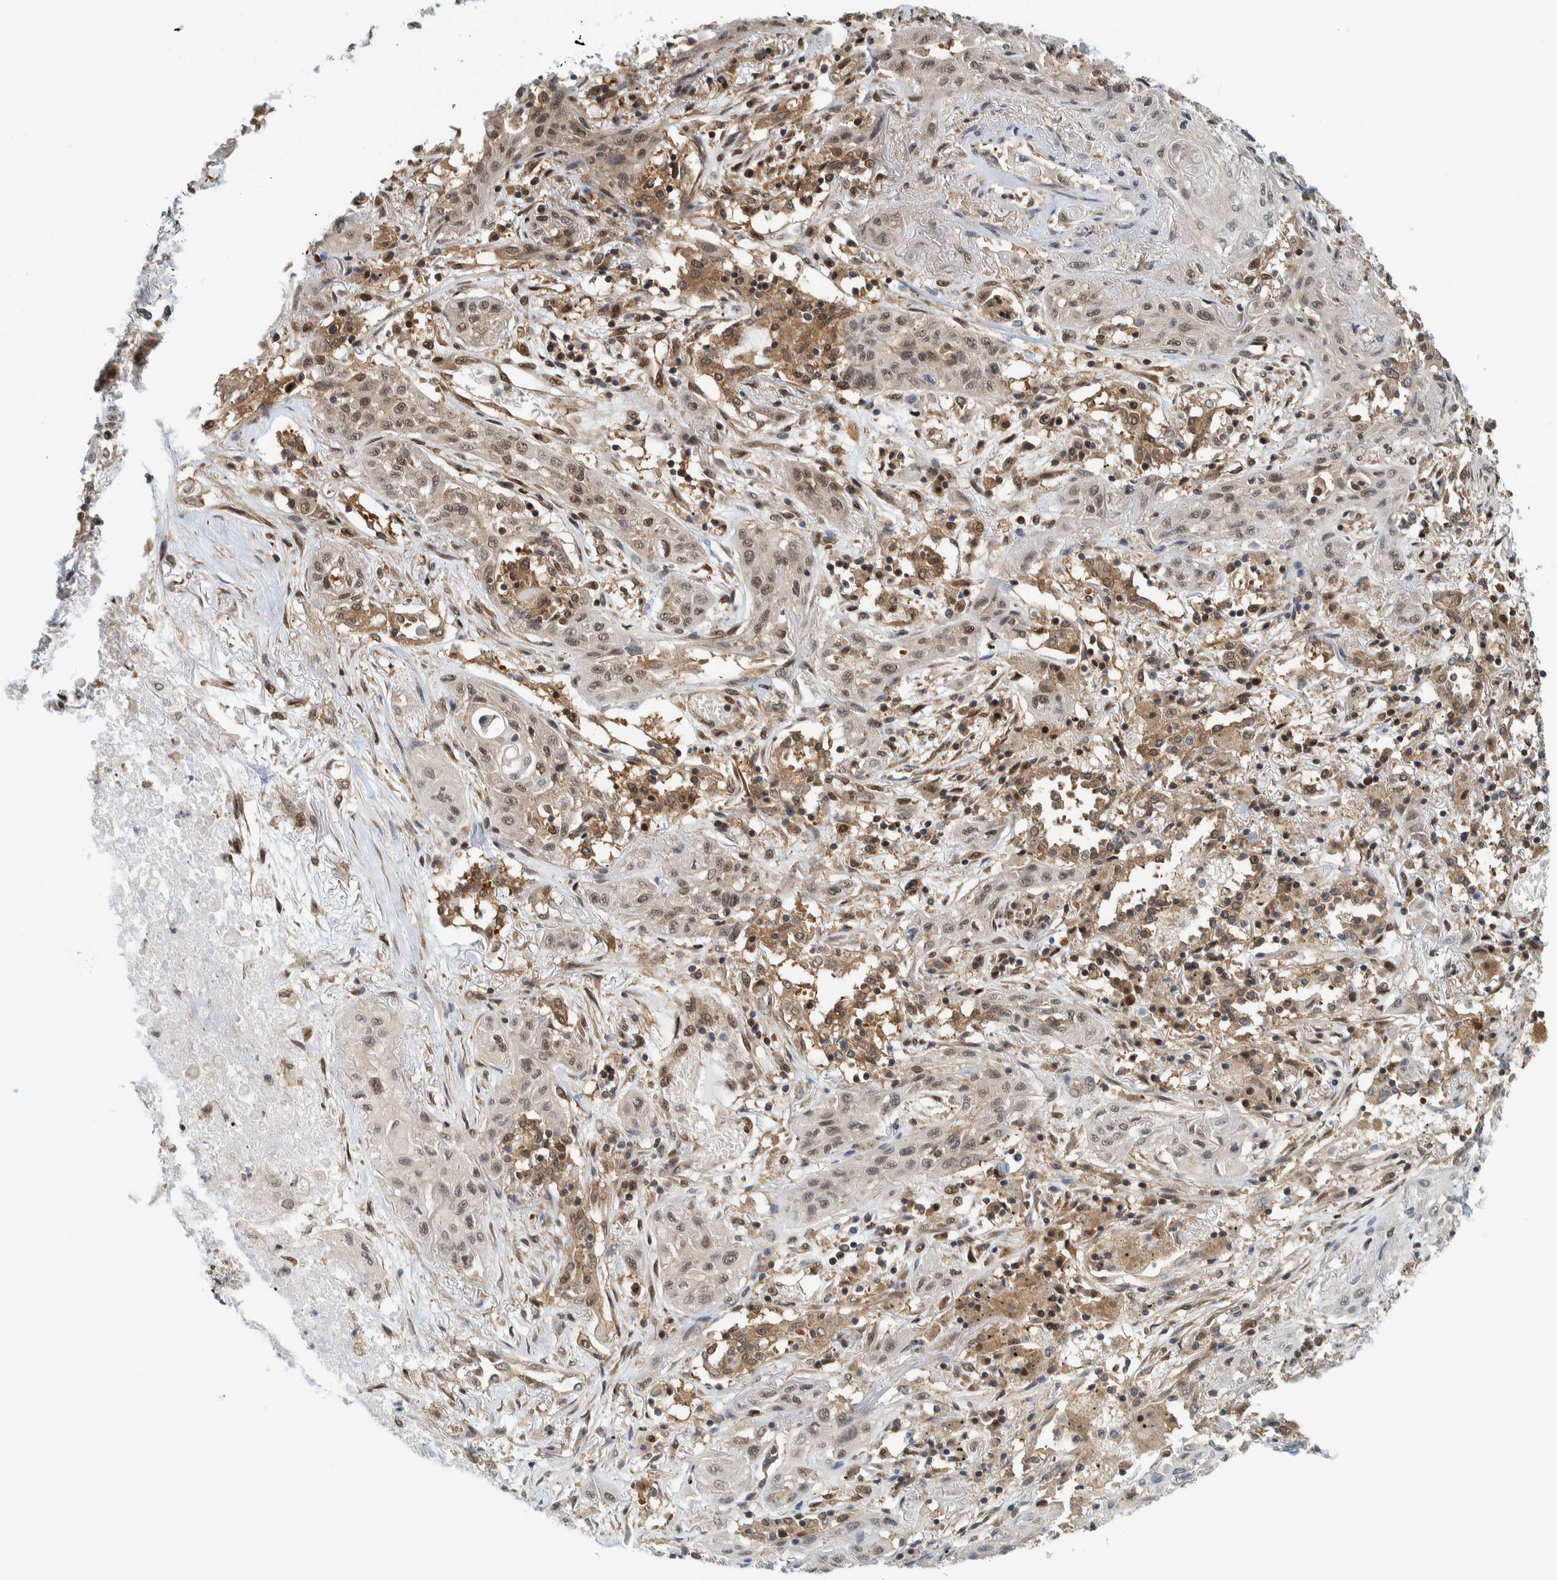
{"staining": {"intensity": "moderate", "quantity": "25%-75%", "location": "nuclear"}, "tissue": "lung cancer", "cell_type": "Tumor cells", "image_type": "cancer", "snomed": [{"axis": "morphology", "description": "Squamous cell carcinoma, NOS"}, {"axis": "topography", "description": "Lung"}], "caption": "The histopathology image demonstrates staining of lung cancer (squamous cell carcinoma), revealing moderate nuclear protein positivity (brown color) within tumor cells. (DAB (3,3'-diaminobenzidine) IHC with brightfield microscopy, high magnification).", "gene": "COPS3", "patient": {"sex": "female", "age": 47}}